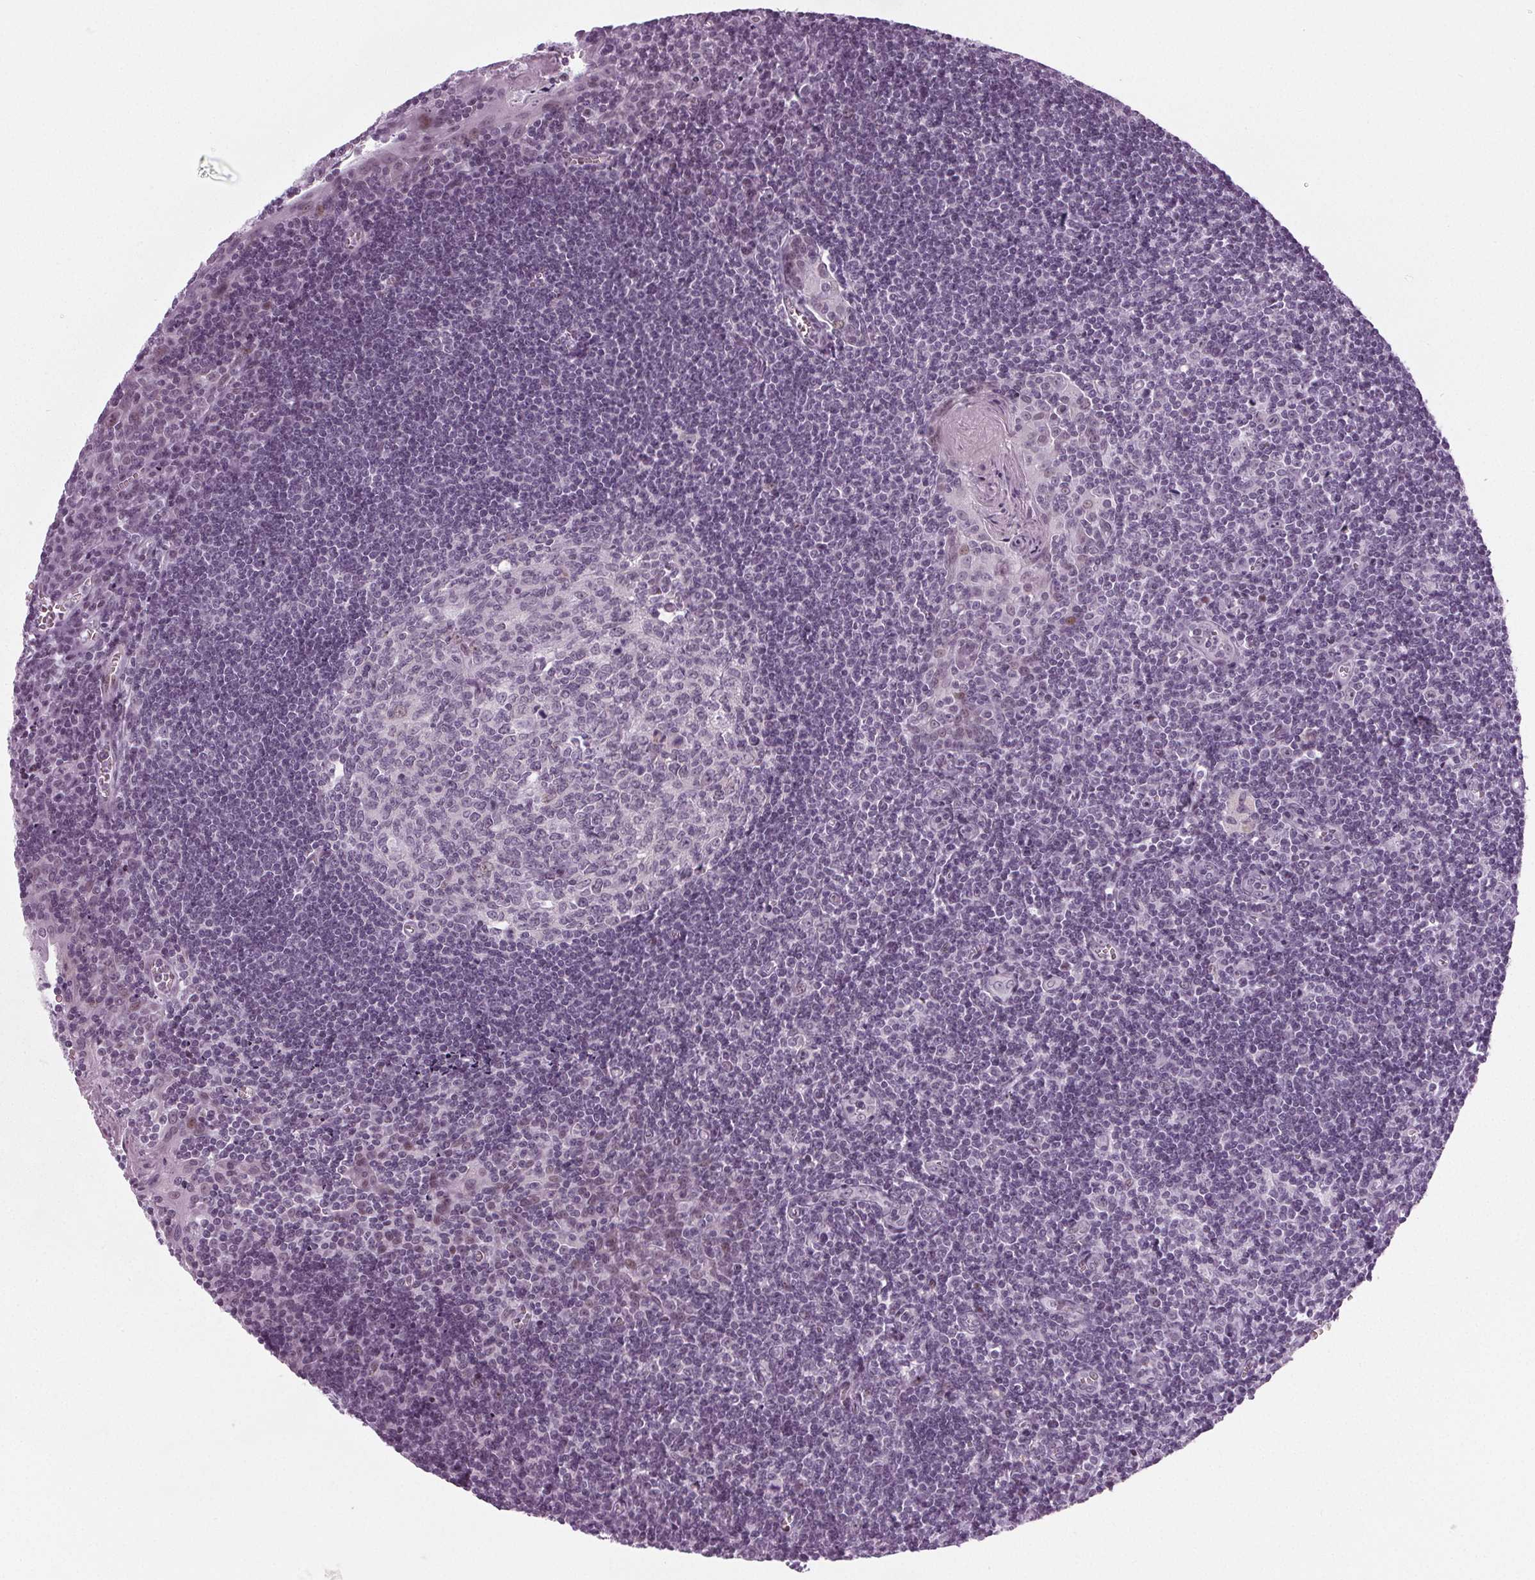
{"staining": {"intensity": "negative", "quantity": "none", "location": "none"}, "tissue": "tonsil", "cell_type": "Germinal center cells", "image_type": "normal", "snomed": [{"axis": "morphology", "description": "Normal tissue, NOS"}, {"axis": "morphology", "description": "Inflammation, NOS"}, {"axis": "topography", "description": "Tonsil"}], "caption": "High magnification brightfield microscopy of benign tonsil stained with DAB (brown) and counterstained with hematoxylin (blue): germinal center cells show no significant staining. (Brightfield microscopy of DAB (3,3'-diaminobenzidine) immunohistochemistry (IHC) at high magnification).", "gene": "IGF2BP1", "patient": {"sex": "female", "age": 31}}